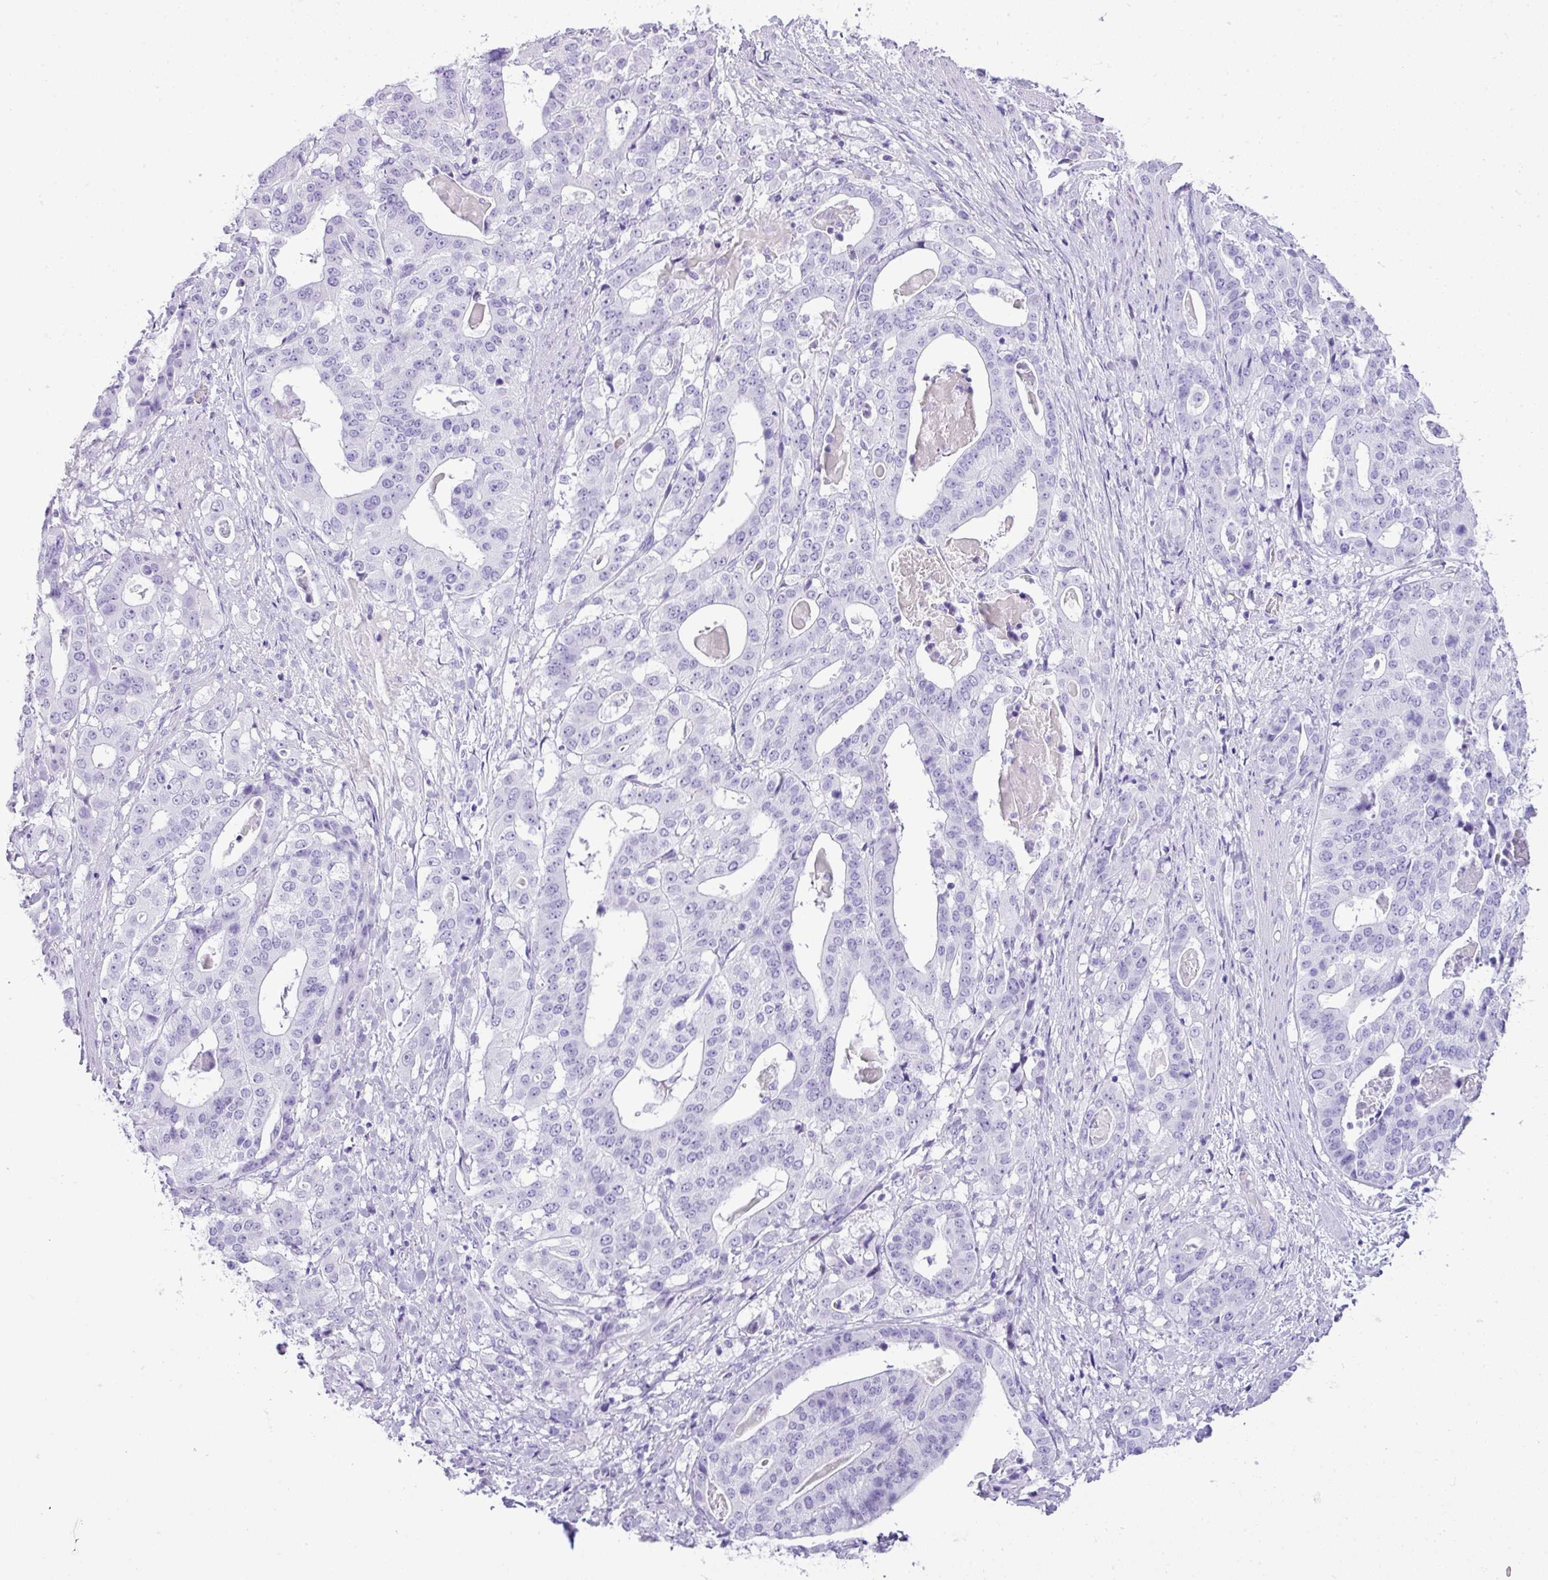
{"staining": {"intensity": "negative", "quantity": "none", "location": "none"}, "tissue": "stomach cancer", "cell_type": "Tumor cells", "image_type": "cancer", "snomed": [{"axis": "morphology", "description": "Adenocarcinoma, NOS"}, {"axis": "topography", "description": "Stomach"}], "caption": "This image is of adenocarcinoma (stomach) stained with immunohistochemistry to label a protein in brown with the nuclei are counter-stained blue. There is no expression in tumor cells.", "gene": "TNP1", "patient": {"sex": "male", "age": 48}}